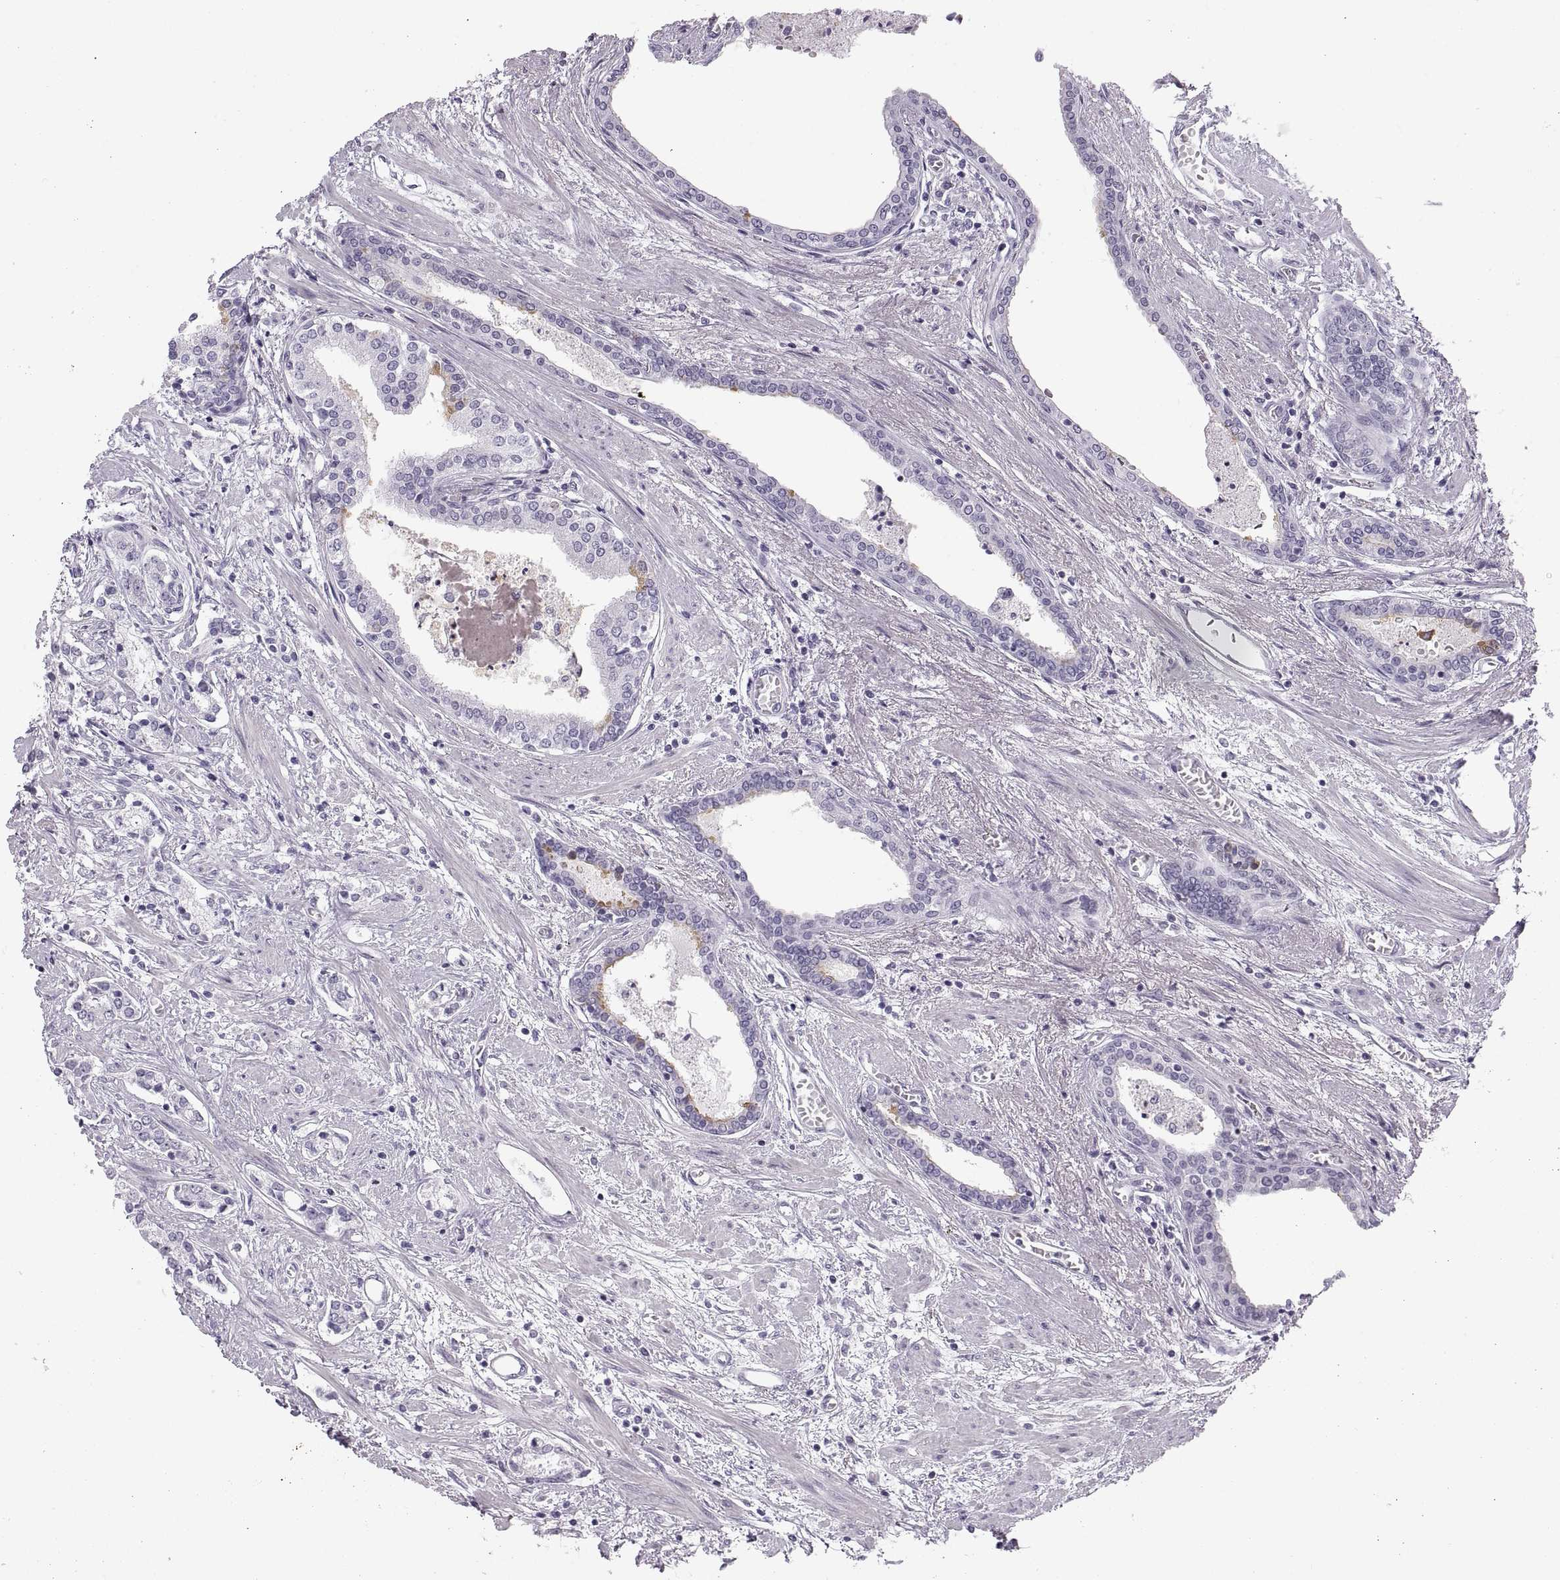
{"staining": {"intensity": "negative", "quantity": "none", "location": "none"}, "tissue": "prostate cancer", "cell_type": "Tumor cells", "image_type": "cancer", "snomed": [{"axis": "morphology", "description": "Adenocarcinoma, NOS"}, {"axis": "topography", "description": "Prostate"}], "caption": "Prostate adenocarcinoma was stained to show a protein in brown. There is no significant positivity in tumor cells. The staining was performed using DAB to visualize the protein expression in brown, while the nuclei were stained in blue with hematoxylin (Magnification: 20x).", "gene": "C3orf22", "patient": {"sex": "male", "age": 64}}